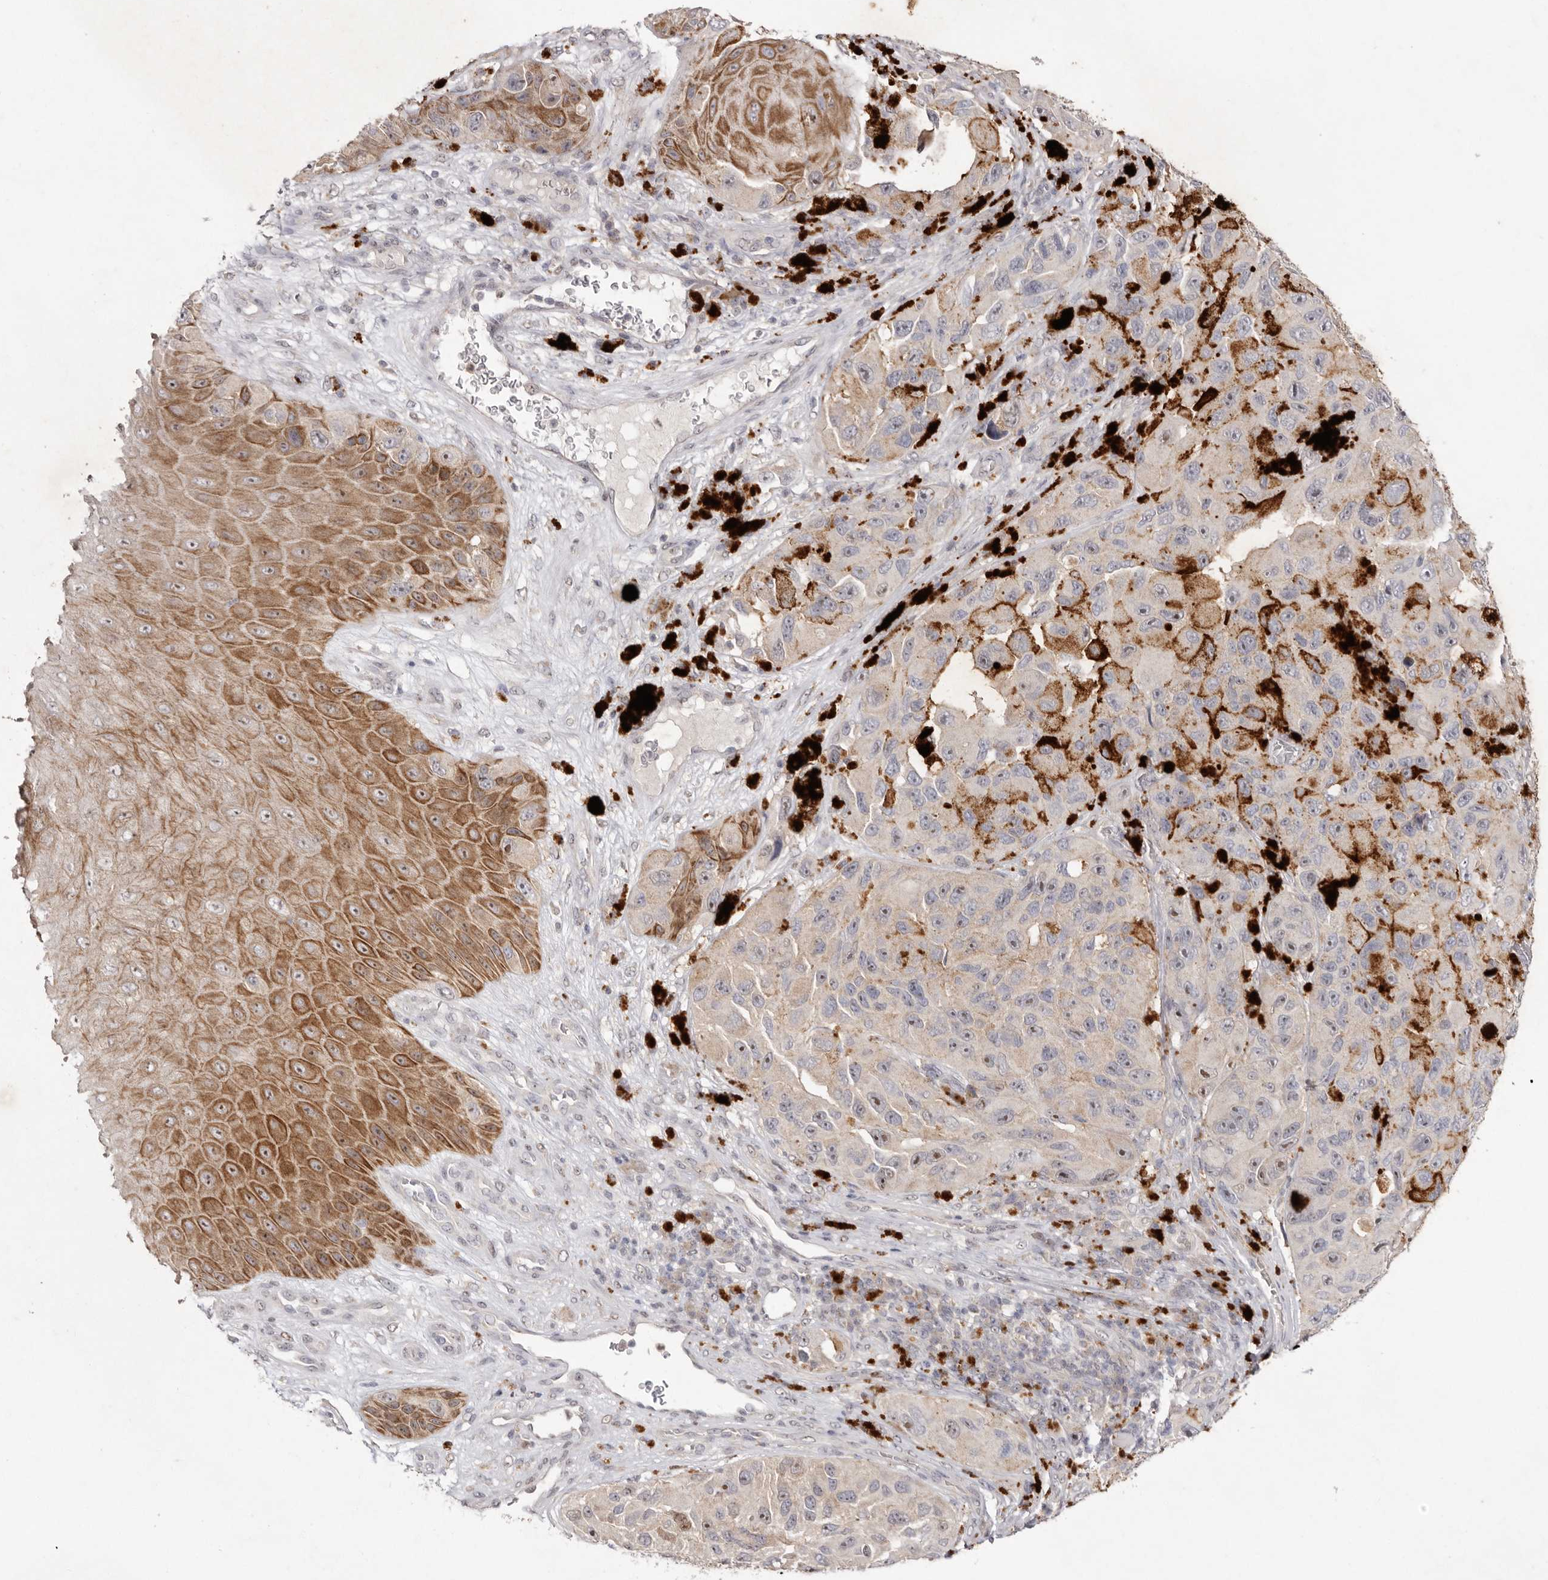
{"staining": {"intensity": "weak", "quantity": "25%-75%", "location": "cytoplasmic/membranous"}, "tissue": "melanoma", "cell_type": "Tumor cells", "image_type": "cancer", "snomed": [{"axis": "morphology", "description": "Malignant melanoma, NOS"}, {"axis": "topography", "description": "Skin"}], "caption": "Immunohistochemistry micrograph of neoplastic tissue: malignant melanoma stained using immunohistochemistry reveals low levels of weak protein expression localized specifically in the cytoplasmic/membranous of tumor cells, appearing as a cytoplasmic/membranous brown color.", "gene": "TADA1", "patient": {"sex": "female", "age": 73}}